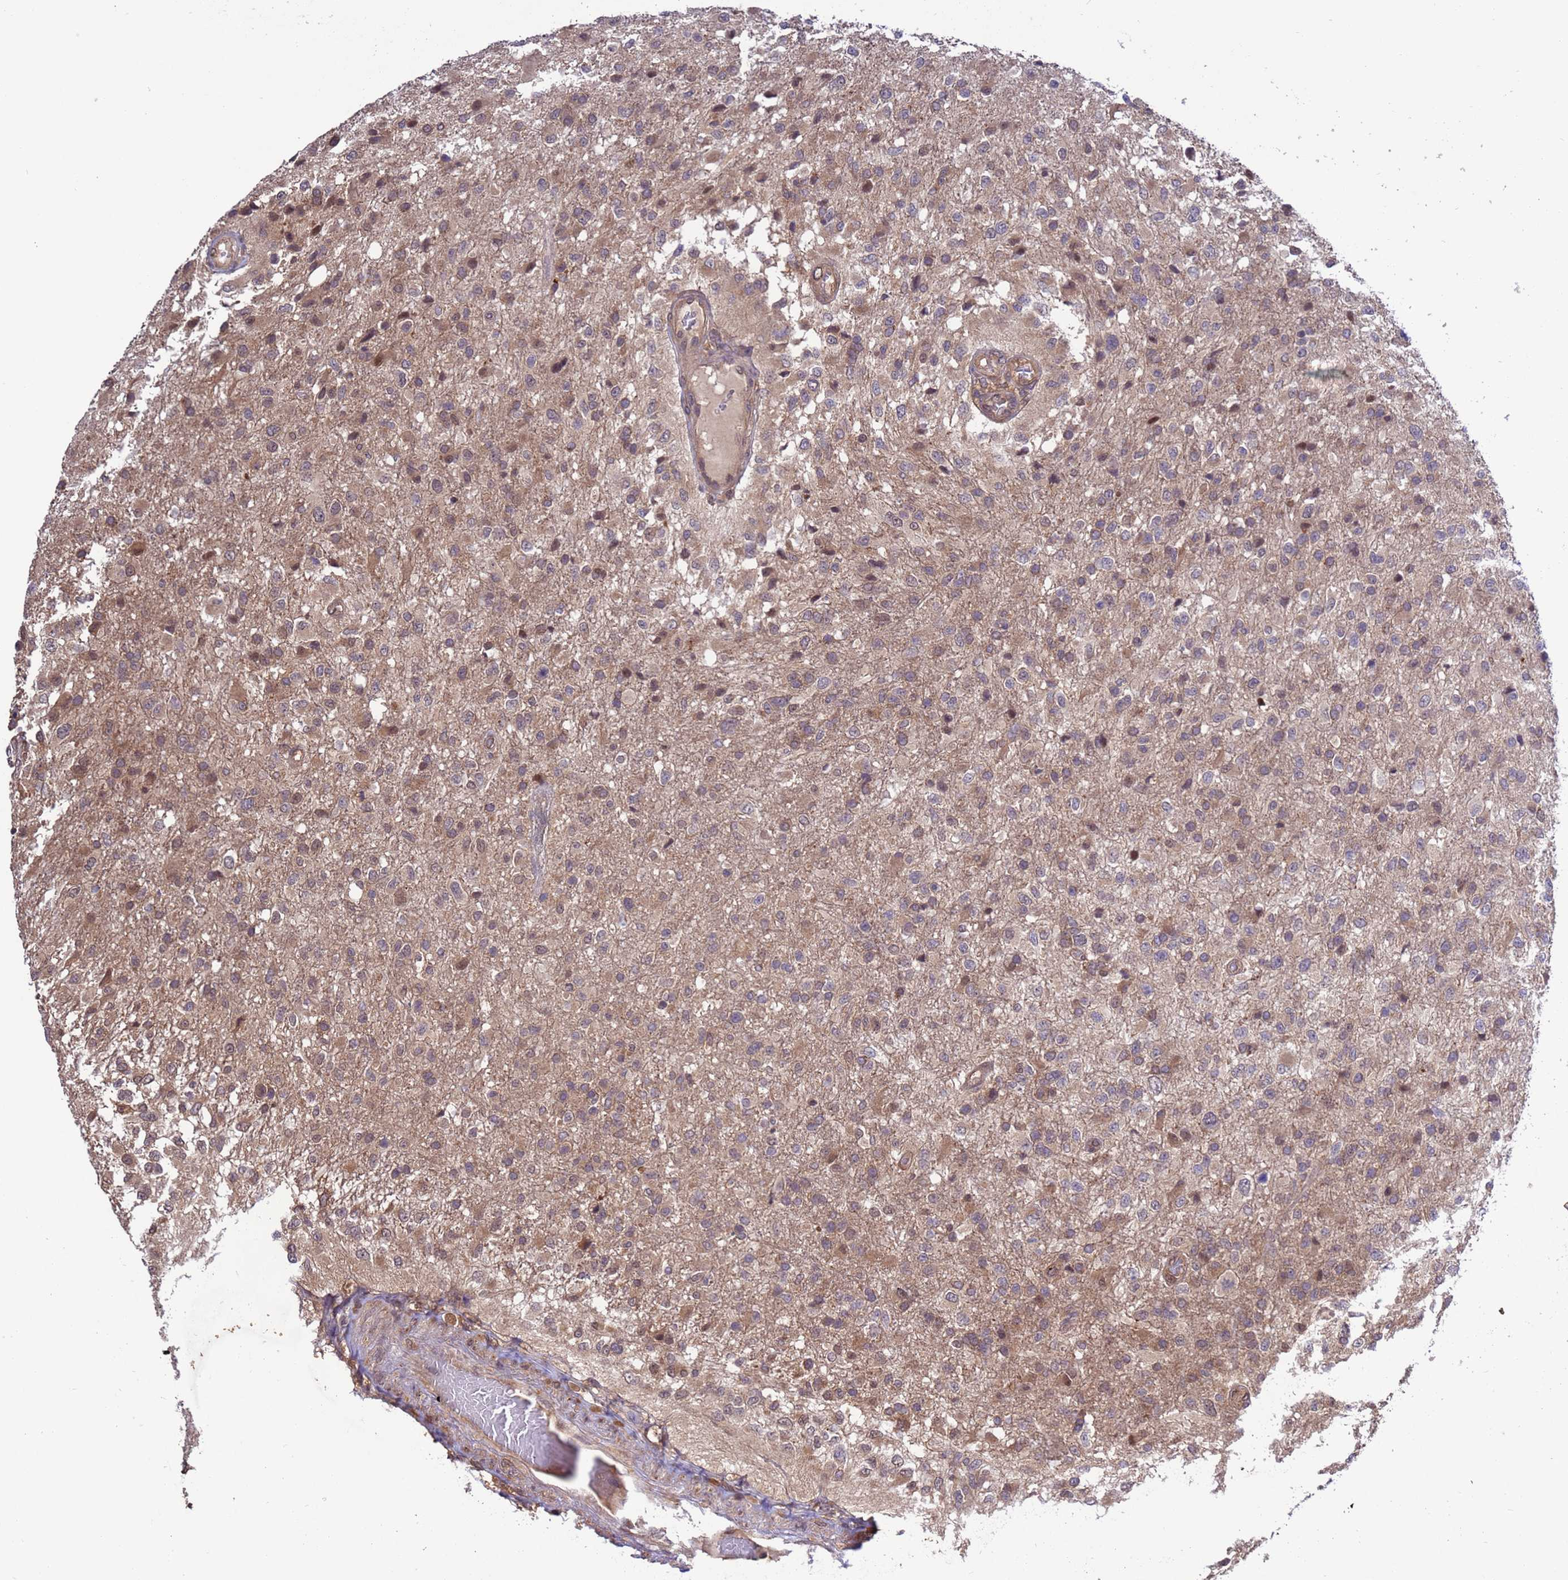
{"staining": {"intensity": "weak", "quantity": ">75%", "location": "cytoplasmic/membranous"}, "tissue": "glioma", "cell_type": "Tumor cells", "image_type": "cancer", "snomed": [{"axis": "morphology", "description": "Glioma, malignant, High grade"}, {"axis": "topography", "description": "Brain"}], "caption": "Protein staining shows weak cytoplasmic/membranous staining in approximately >75% of tumor cells in glioma.", "gene": "ZFP69B", "patient": {"sex": "female", "age": 74}}